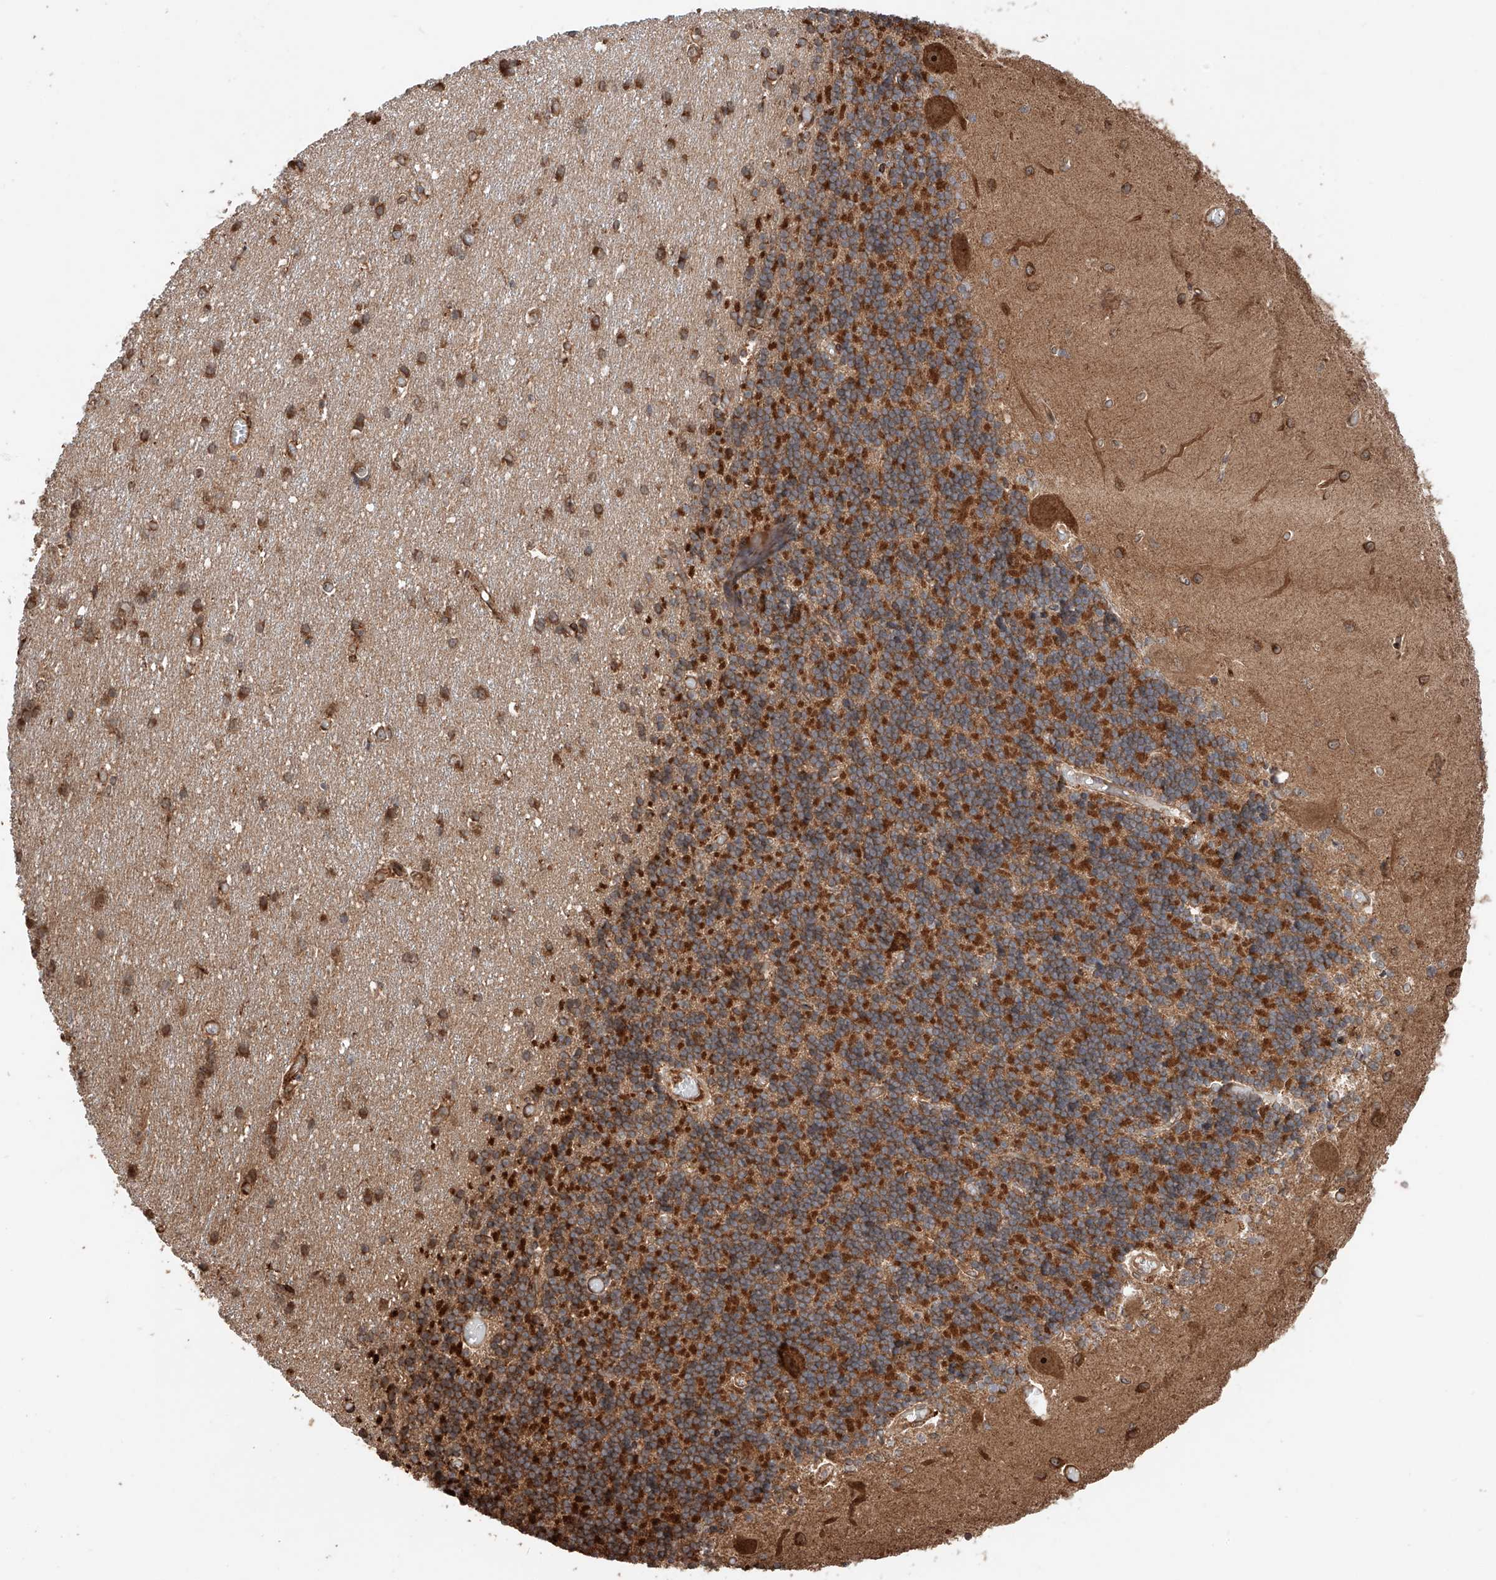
{"staining": {"intensity": "strong", "quantity": ">75%", "location": "cytoplasmic/membranous"}, "tissue": "cerebellum", "cell_type": "Cells in granular layer", "image_type": "normal", "snomed": [{"axis": "morphology", "description": "Normal tissue, NOS"}, {"axis": "topography", "description": "Cerebellum"}], "caption": "Cerebellum was stained to show a protein in brown. There is high levels of strong cytoplasmic/membranous staining in about >75% of cells in granular layer. (DAB (3,3'-diaminobenzidine) IHC with brightfield microscopy, high magnification).", "gene": "DNAH8", "patient": {"sex": "male", "age": 37}}